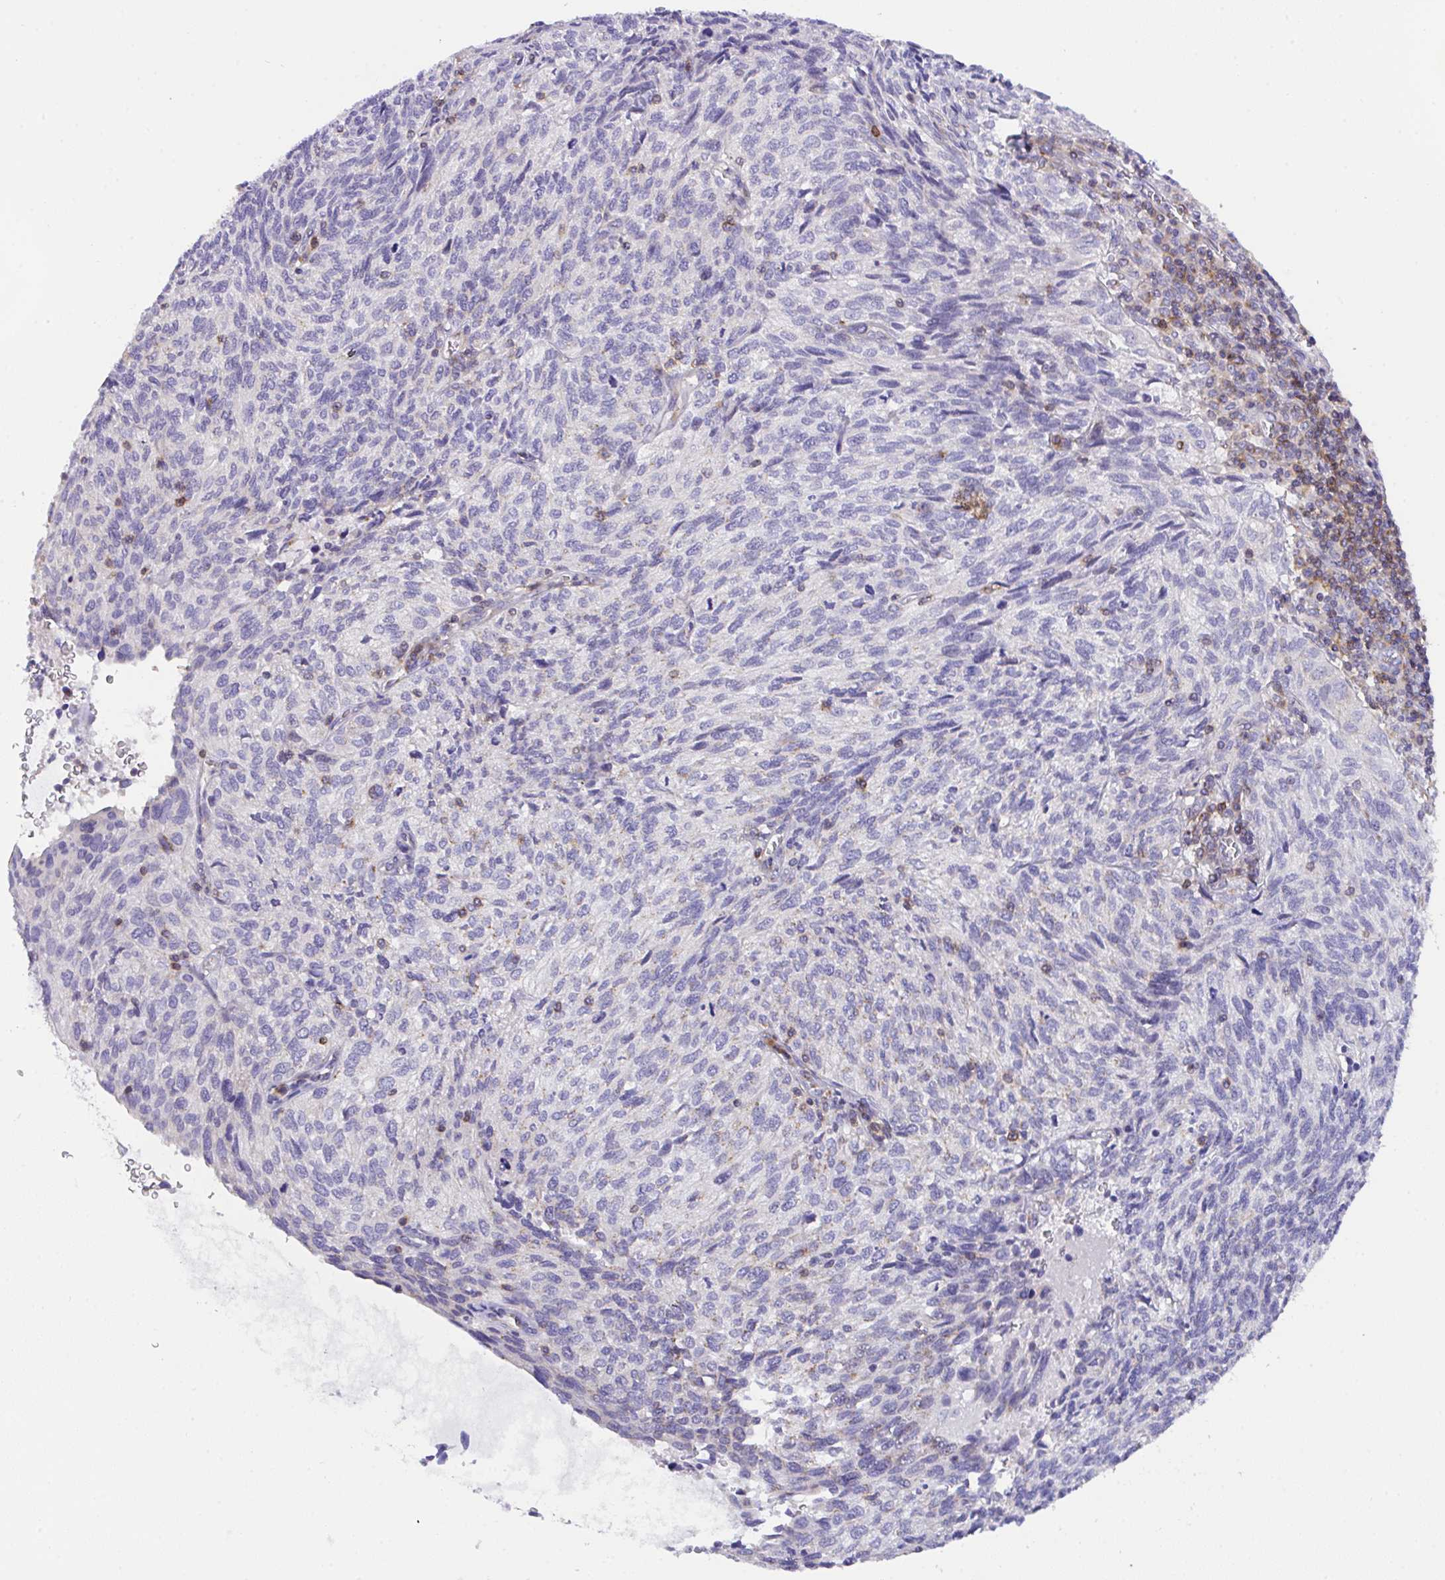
{"staining": {"intensity": "negative", "quantity": "none", "location": "none"}, "tissue": "cervical cancer", "cell_type": "Tumor cells", "image_type": "cancer", "snomed": [{"axis": "morphology", "description": "Squamous cell carcinoma, NOS"}, {"axis": "topography", "description": "Cervix"}], "caption": "A photomicrograph of cervical cancer (squamous cell carcinoma) stained for a protein reveals no brown staining in tumor cells.", "gene": "MIA3", "patient": {"sex": "female", "age": 45}}